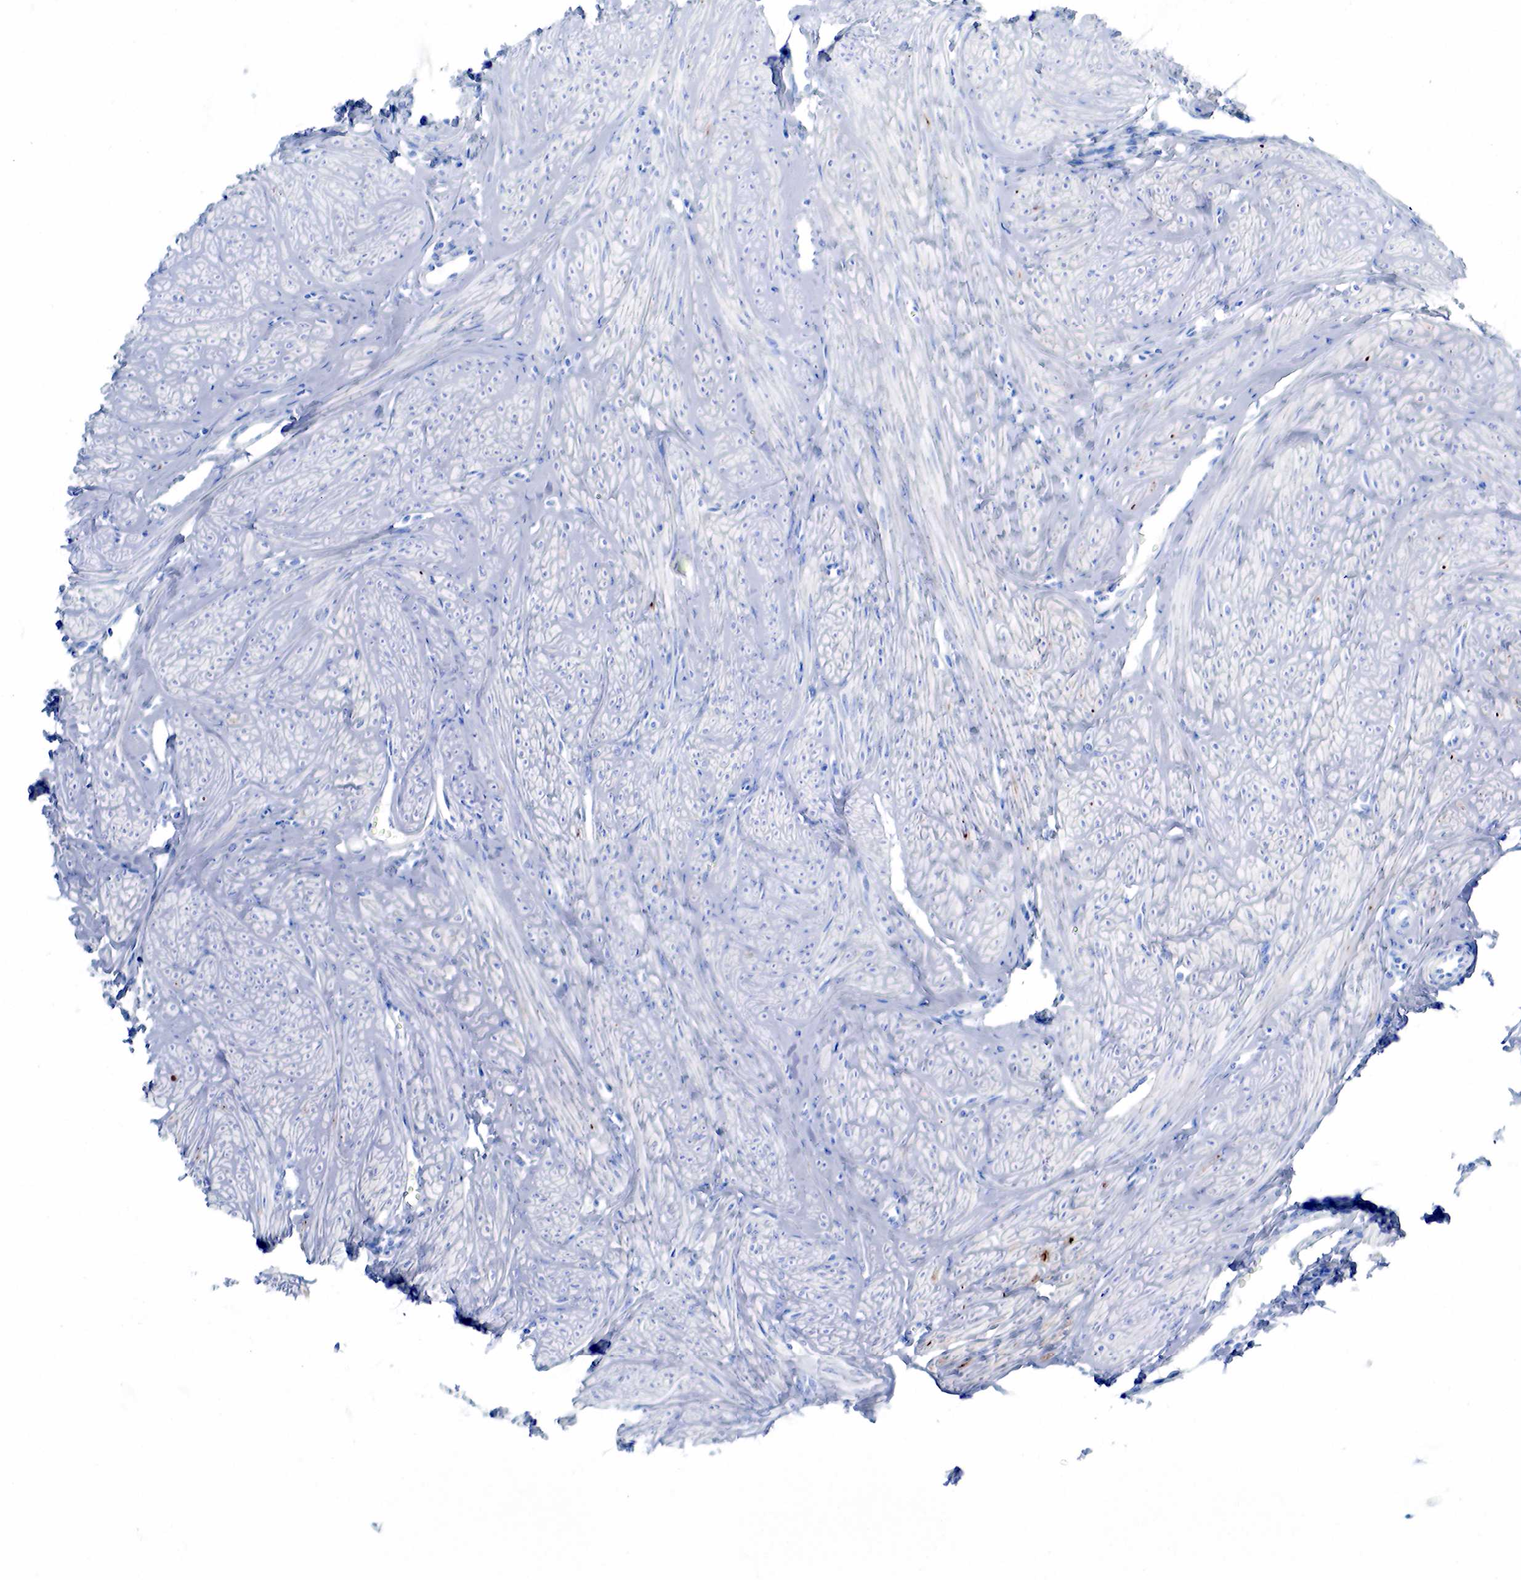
{"staining": {"intensity": "negative", "quantity": "none", "location": "none"}, "tissue": "smooth muscle", "cell_type": "Smooth muscle cells", "image_type": "normal", "snomed": [{"axis": "morphology", "description": "Normal tissue, NOS"}, {"axis": "topography", "description": "Uterus"}], "caption": "This micrograph is of normal smooth muscle stained with IHC to label a protein in brown with the nuclei are counter-stained blue. There is no staining in smooth muscle cells.", "gene": "KRT18", "patient": {"sex": "female", "age": 45}}